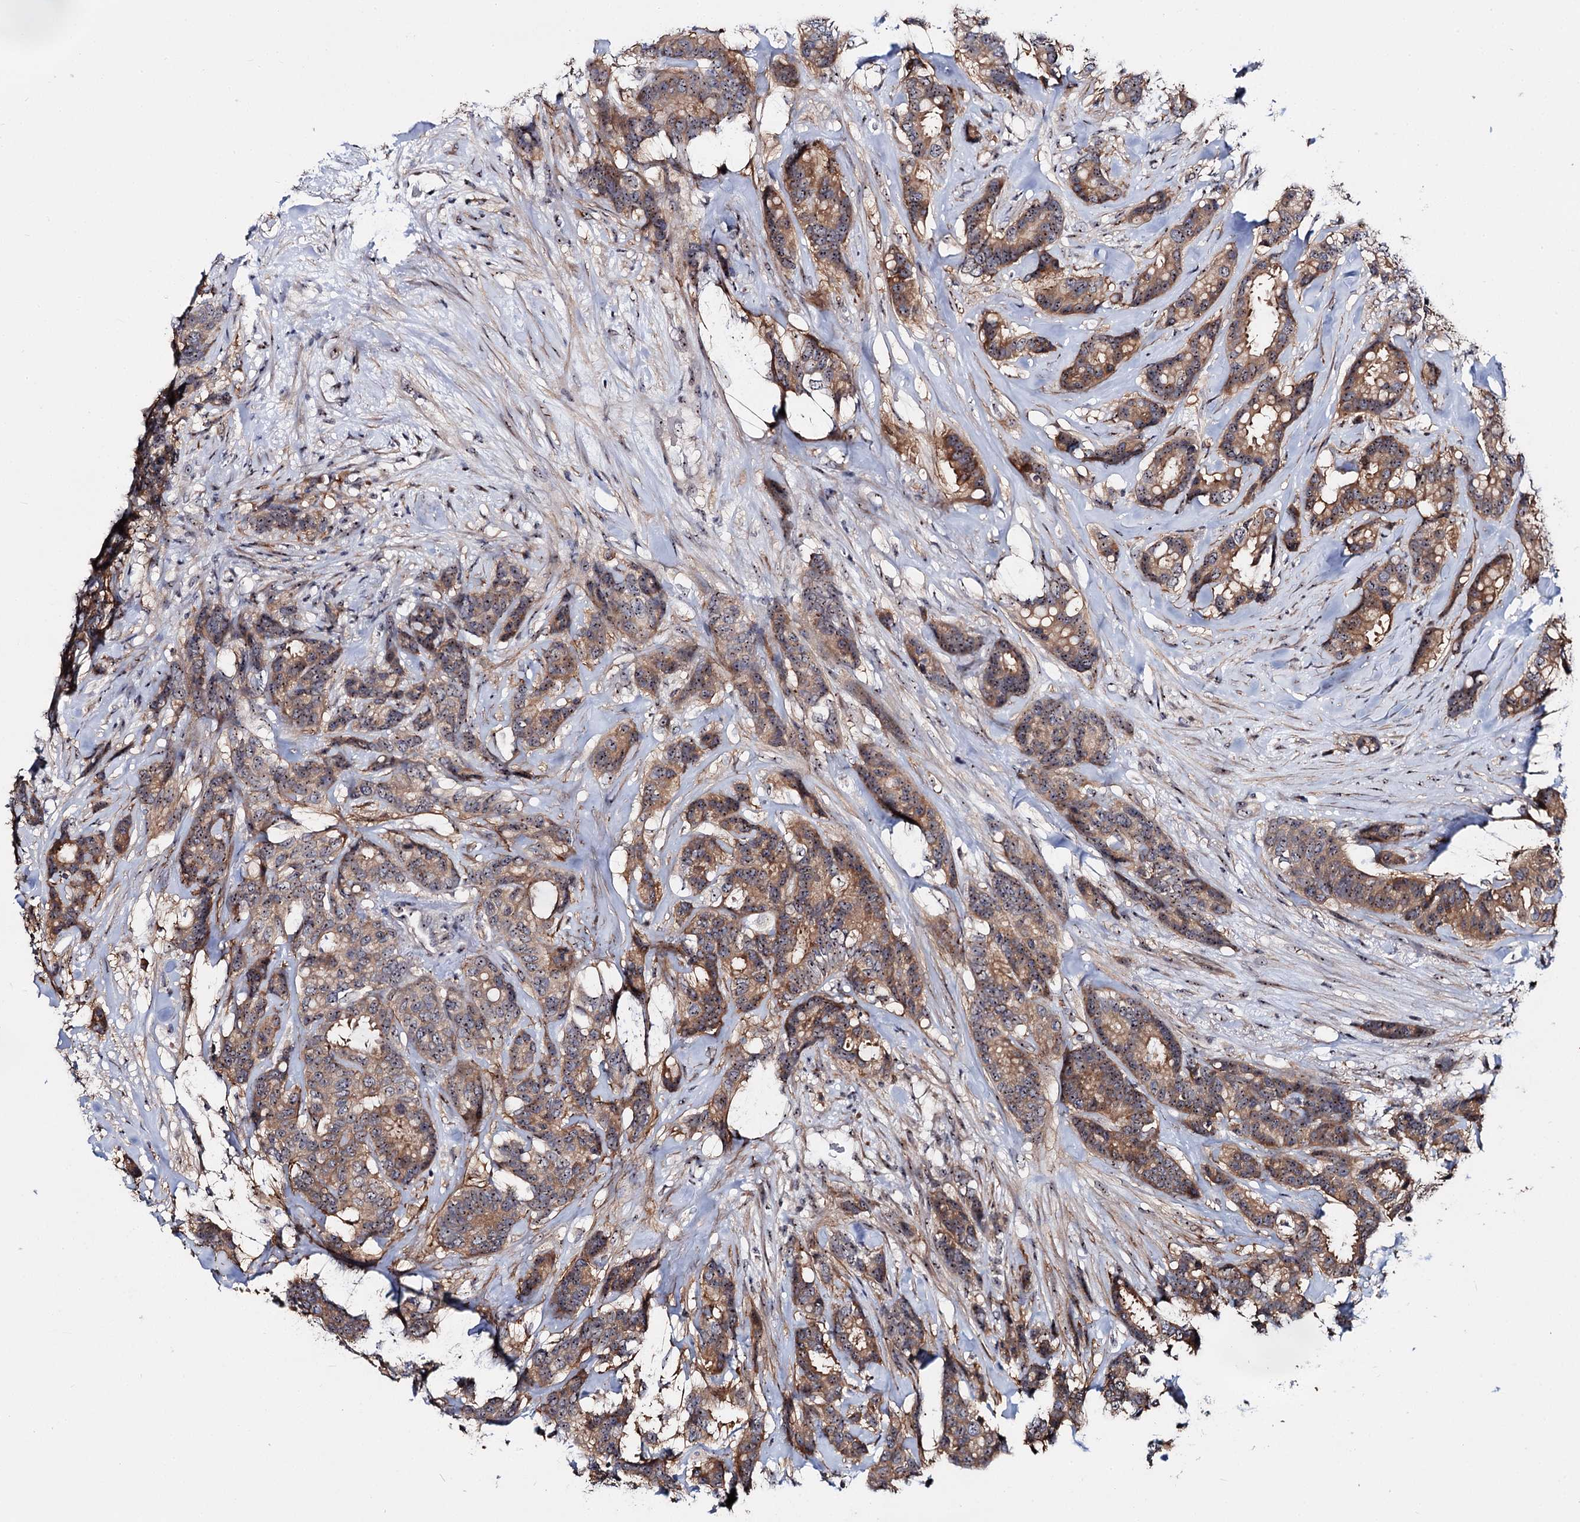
{"staining": {"intensity": "moderate", "quantity": ">75%", "location": "cytoplasmic/membranous,nuclear"}, "tissue": "breast cancer", "cell_type": "Tumor cells", "image_type": "cancer", "snomed": [{"axis": "morphology", "description": "Duct carcinoma"}, {"axis": "topography", "description": "Breast"}], "caption": "Immunohistochemical staining of human breast cancer (infiltrating ductal carcinoma) shows moderate cytoplasmic/membranous and nuclear protein staining in approximately >75% of tumor cells.", "gene": "SUPT20H", "patient": {"sex": "female", "age": 87}}